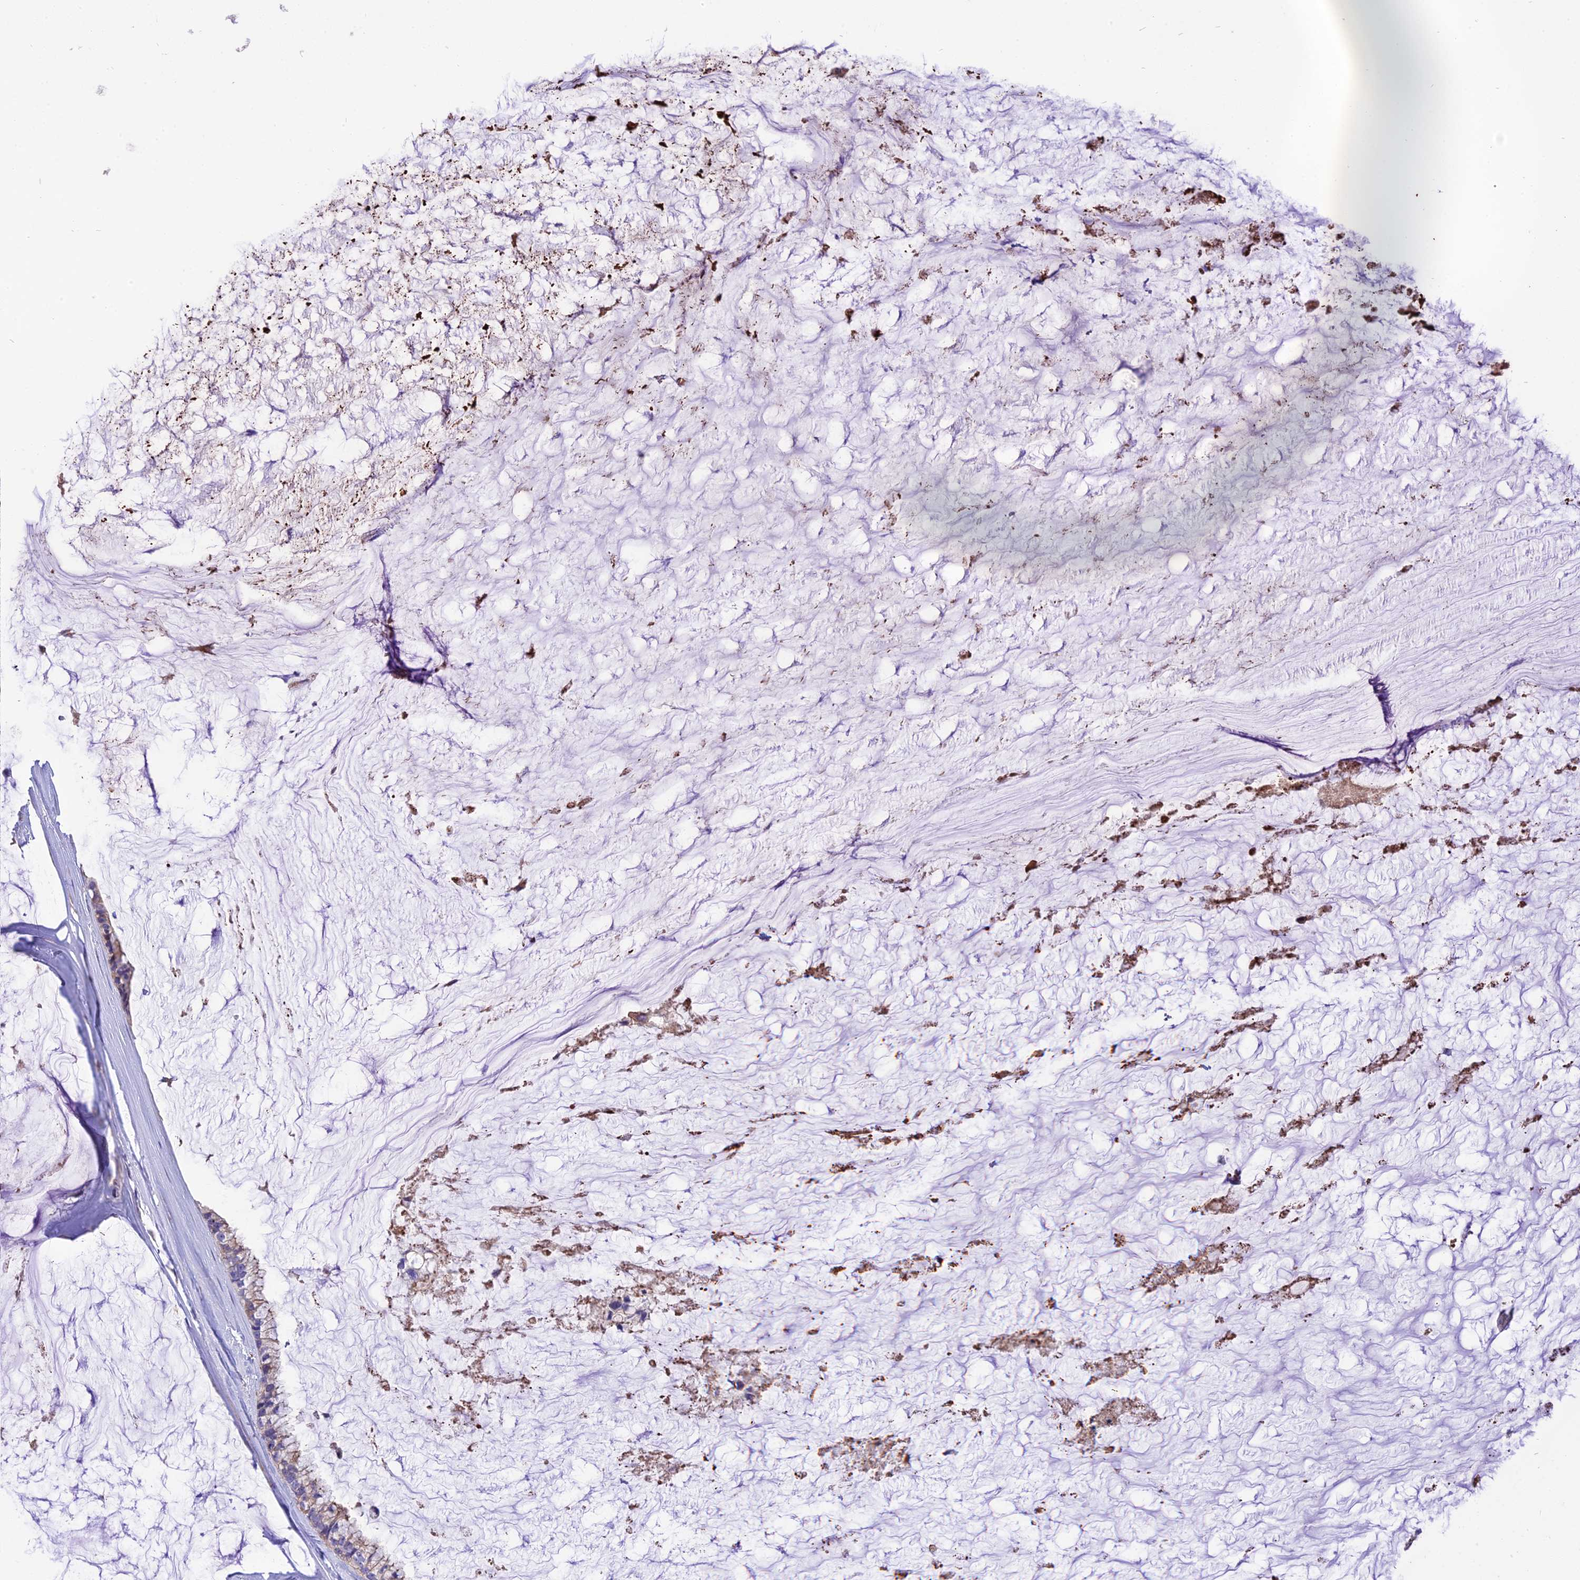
{"staining": {"intensity": "moderate", "quantity": "<25%", "location": "cytoplasmic/membranous"}, "tissue": "ovarian cancer", "cell_type": "Tumor cells", "image_type": "cancer", "snomed": [{"axis": "morphology", "description": "Cystadenocarcinoma, mucinous, NOS"}, {"axis": "topography", "description": "Ovary"}], "caption": "Ovarian cancer (mucinous cystadenocarcinoma) stained with DAB IHC reveals low levels of moderate cytoplasmic/membranous positivity in about <25% of tumor cells.", "gene": "TTC4", "patient": {"sex": "female", "age": 39}}